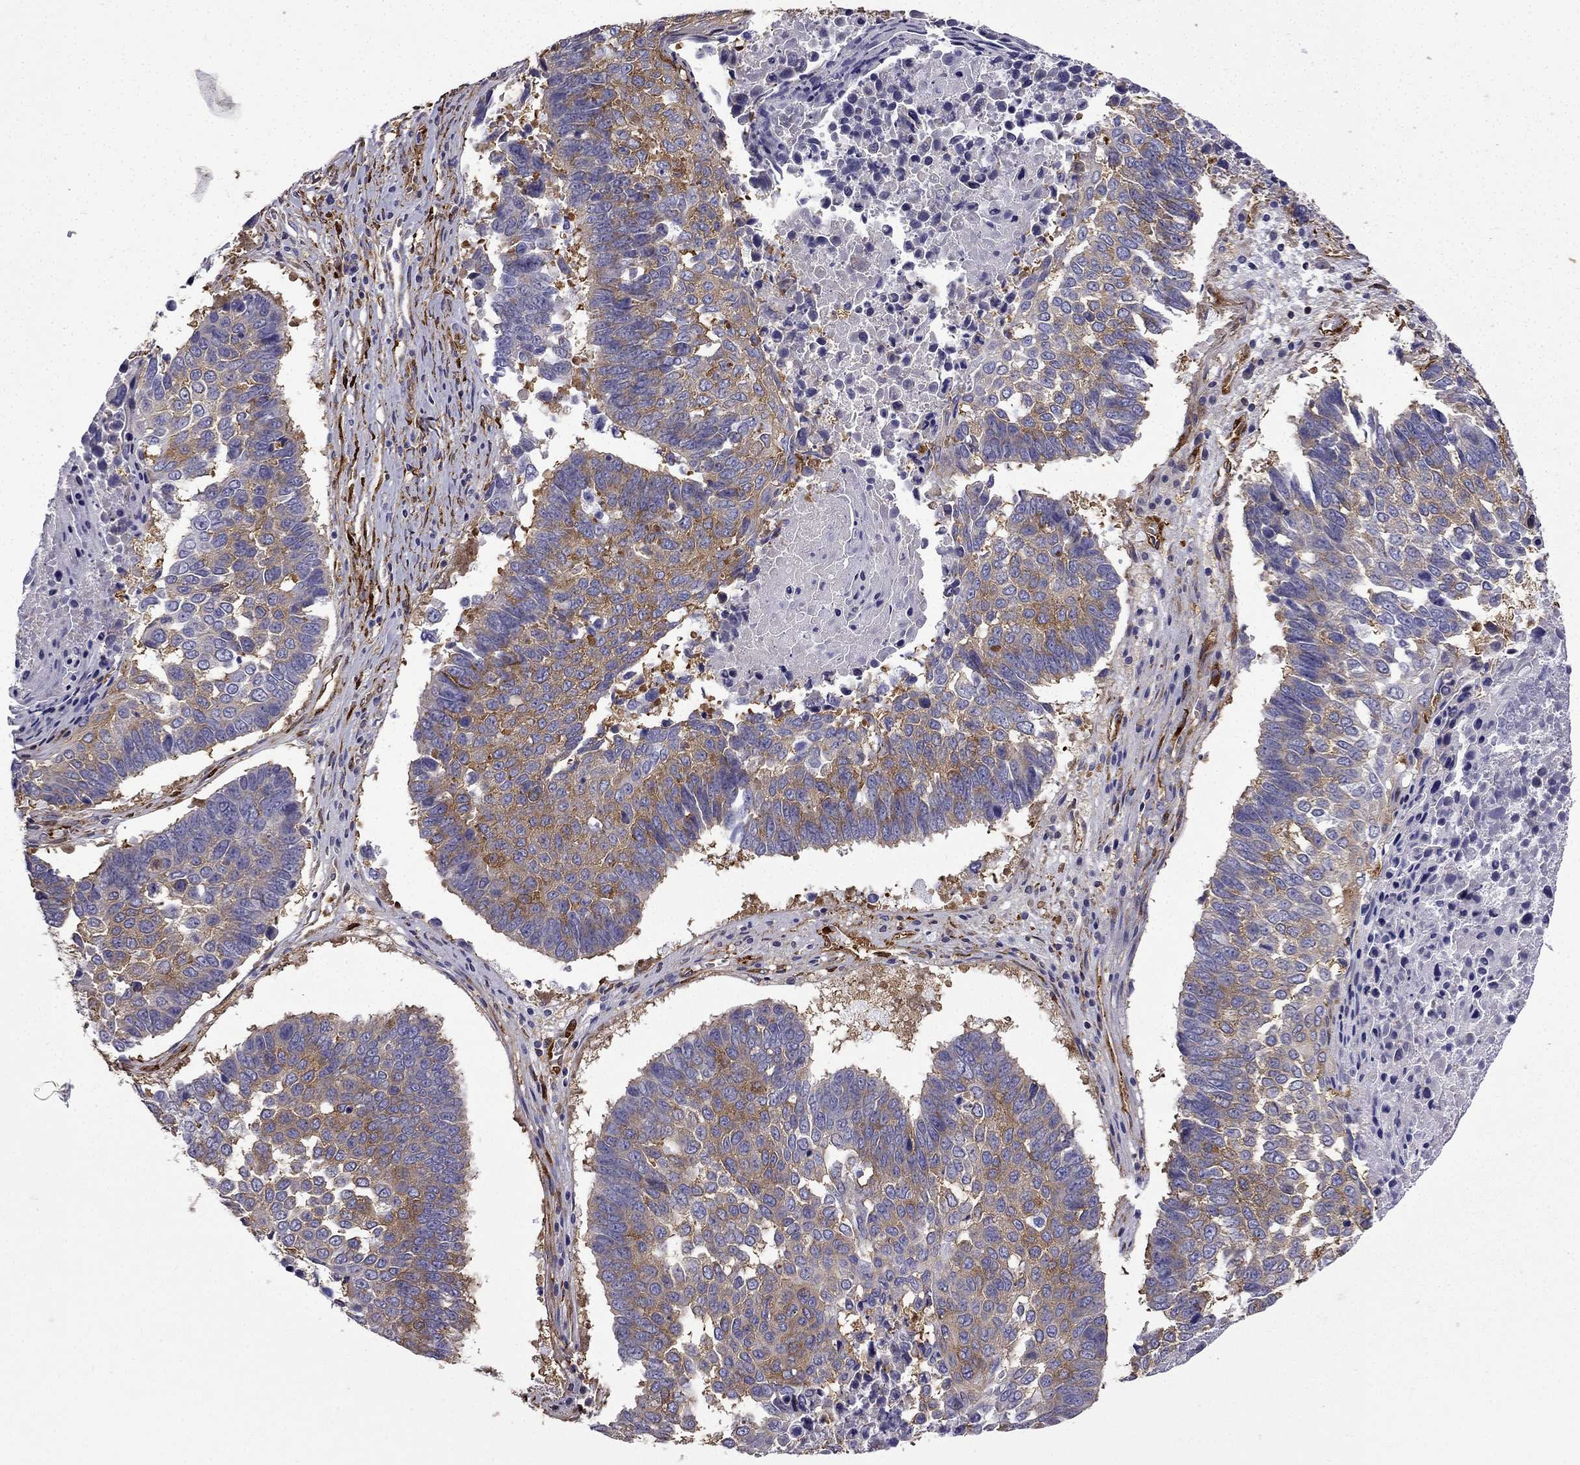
{"staining": {"intensity": "strong", "quantity": "25%-75%", "location": "cytoplasmic/membranous"}, "tissue": "lung cancer", "cell_type": "Tumor cells", "image_type": "cancer", "snomed": [{"axis": "morphology", "description": "Squamous cell carcinoma, NOS"}, {"axis": "topography", "description": "Lung"}], "caption": "Brown immunohistochemical staining in human squamous cell carcinoma (lung) shows strong cytoplasmic/membranous positivity in approximately 25%-75% of tumor cells.", "gene": "MAP4", "patient": {"sex": "male", "age": 73}}